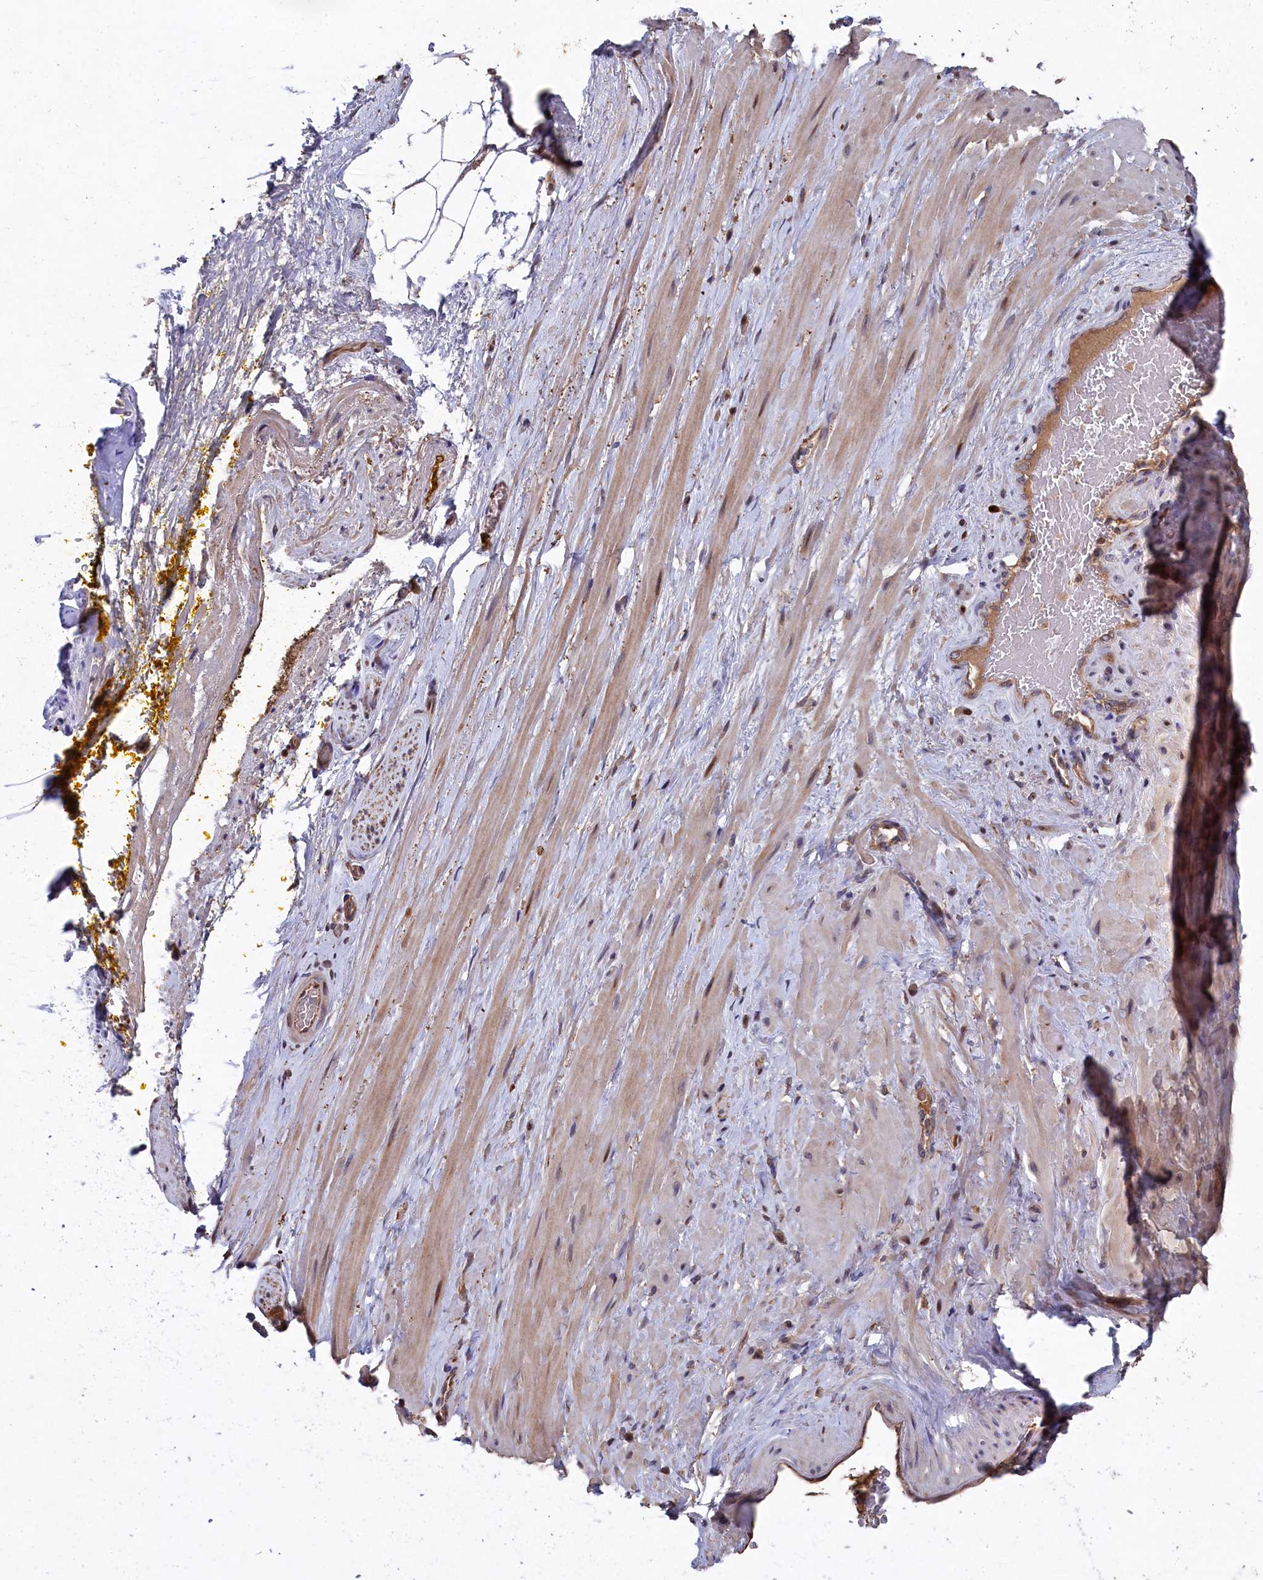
{"staining": {"intensity": "weak", "quantity": ">75%", "location": "cytoplasmic/membranous"}, "tissue": "adipose tissue", "cell_type": "Adipocytes", "image_type": "normal", "snomed": [{"axis": "morphology", "description": "Normal tissue, NOS"}, {"axis": "morphology", "description": "Adenocarcinoma, Low grade"}, {"axis": "topography", "description": "Prostate"}, {"axis": "topography", "description": "Peripheral nerve tissue"}], "caption": "This image exhibits IHC staining of normal adipose tissue, with low weak cytoplasmic/membranous positivity in about >75% of adipocytes.", "gene": "NAA60", "patient": {"sex": "male", "age": 63}}